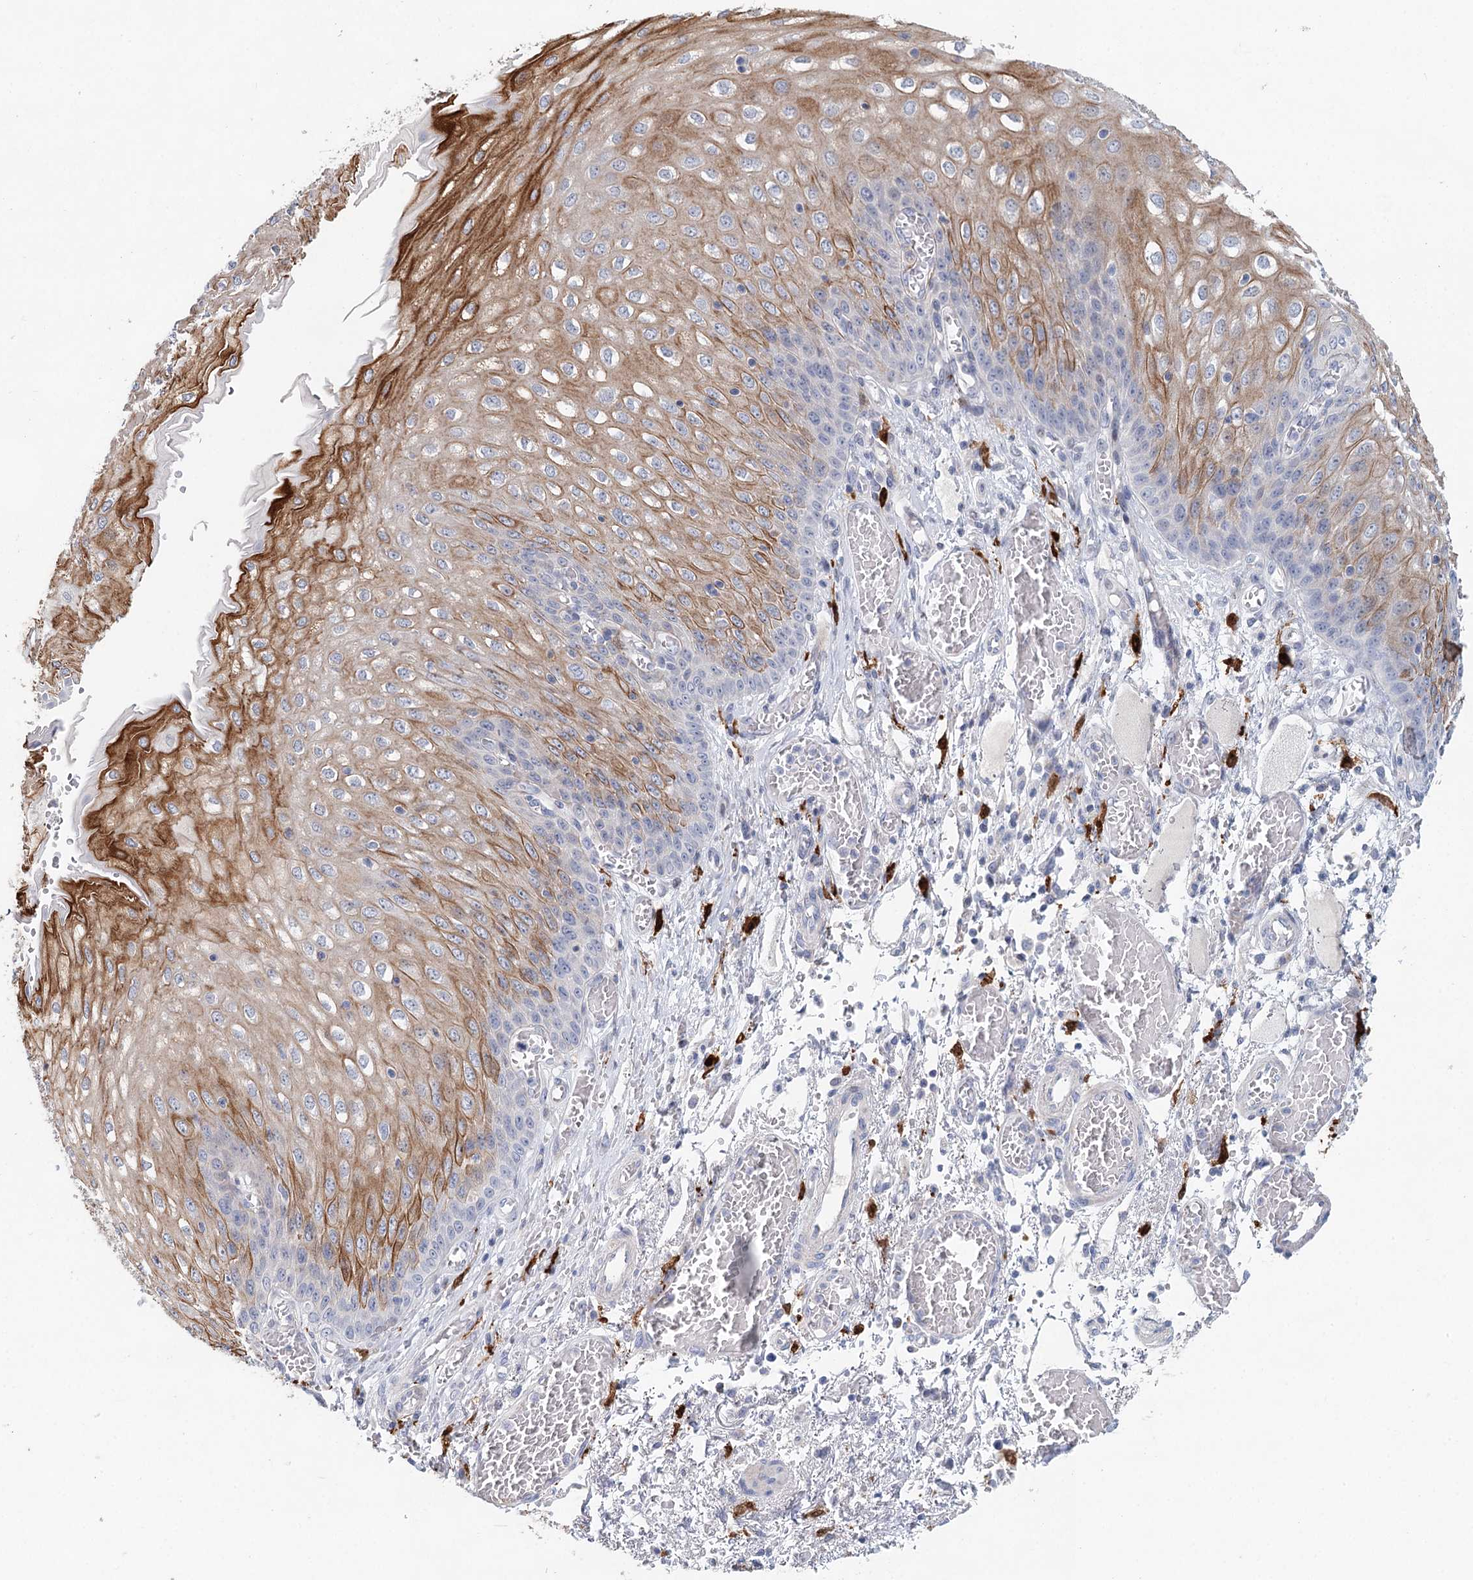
{"staining": {"intensity": "moderate", "quantity": ">75%", "location": "cytoplasmic/membranous"}, "tissue": "esophagus", "cell_type": "Squamous epithelial cells", "image_type": "normal", "snomed": [{"axis": "morphology", "description": "Normal tissue, NOS"}, {"axis": "topography", "description": "Esophagus"}], "caption": "Esophagus was stained to show a protein in brown. There is medium levels of moderate cytoplasmic/membranous positivity in about >75% of squamous epithelial cells. (DAB (3,3'-diaminobenzidine) = brown stain, brightfield microscopy at high magnification).", "gene": "SLC19A3", "patient": {"sex": "male", "age": 81}}